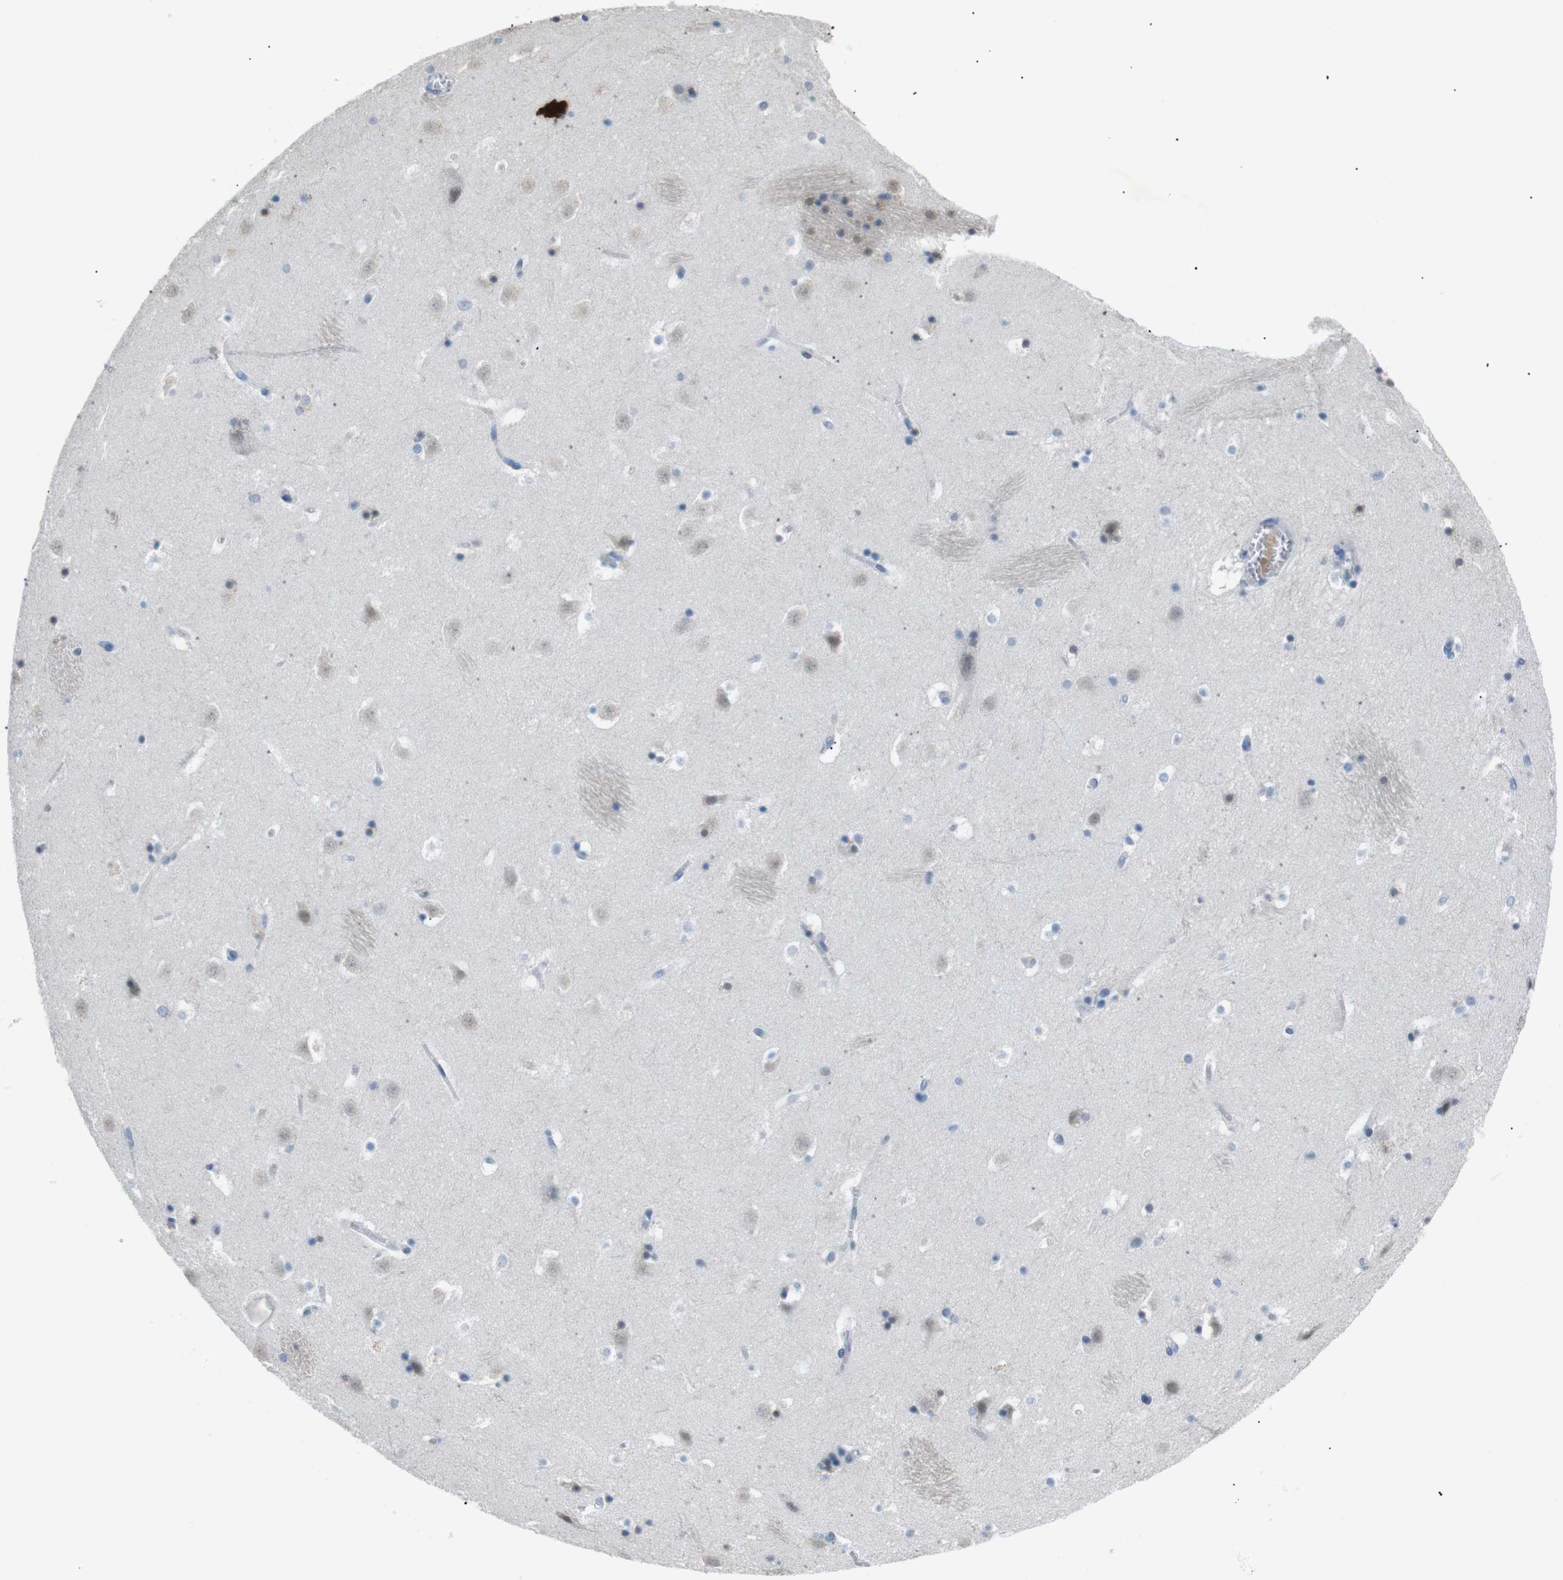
{"staining": {"intensity": "negative", "quantity": "none", "location": "none"}, "tissue": "caudate", "cell_type": "Glial cells", "image_type": "normal", "snomed": [{"axis": "morphology", "description": "Normal tissue, NOS"}, {"axis": "topography", "description": "Lateral ventricle wall"}], "caption": "Immunohistochemical staining of normal caudate displays no significant expression in glial cells. (DAB (3,3'-diaminobenzidine) immunohistochemistry, high magnification).", "gene": "CHRM5", "patient": {"sex": "male", "age": 45}}